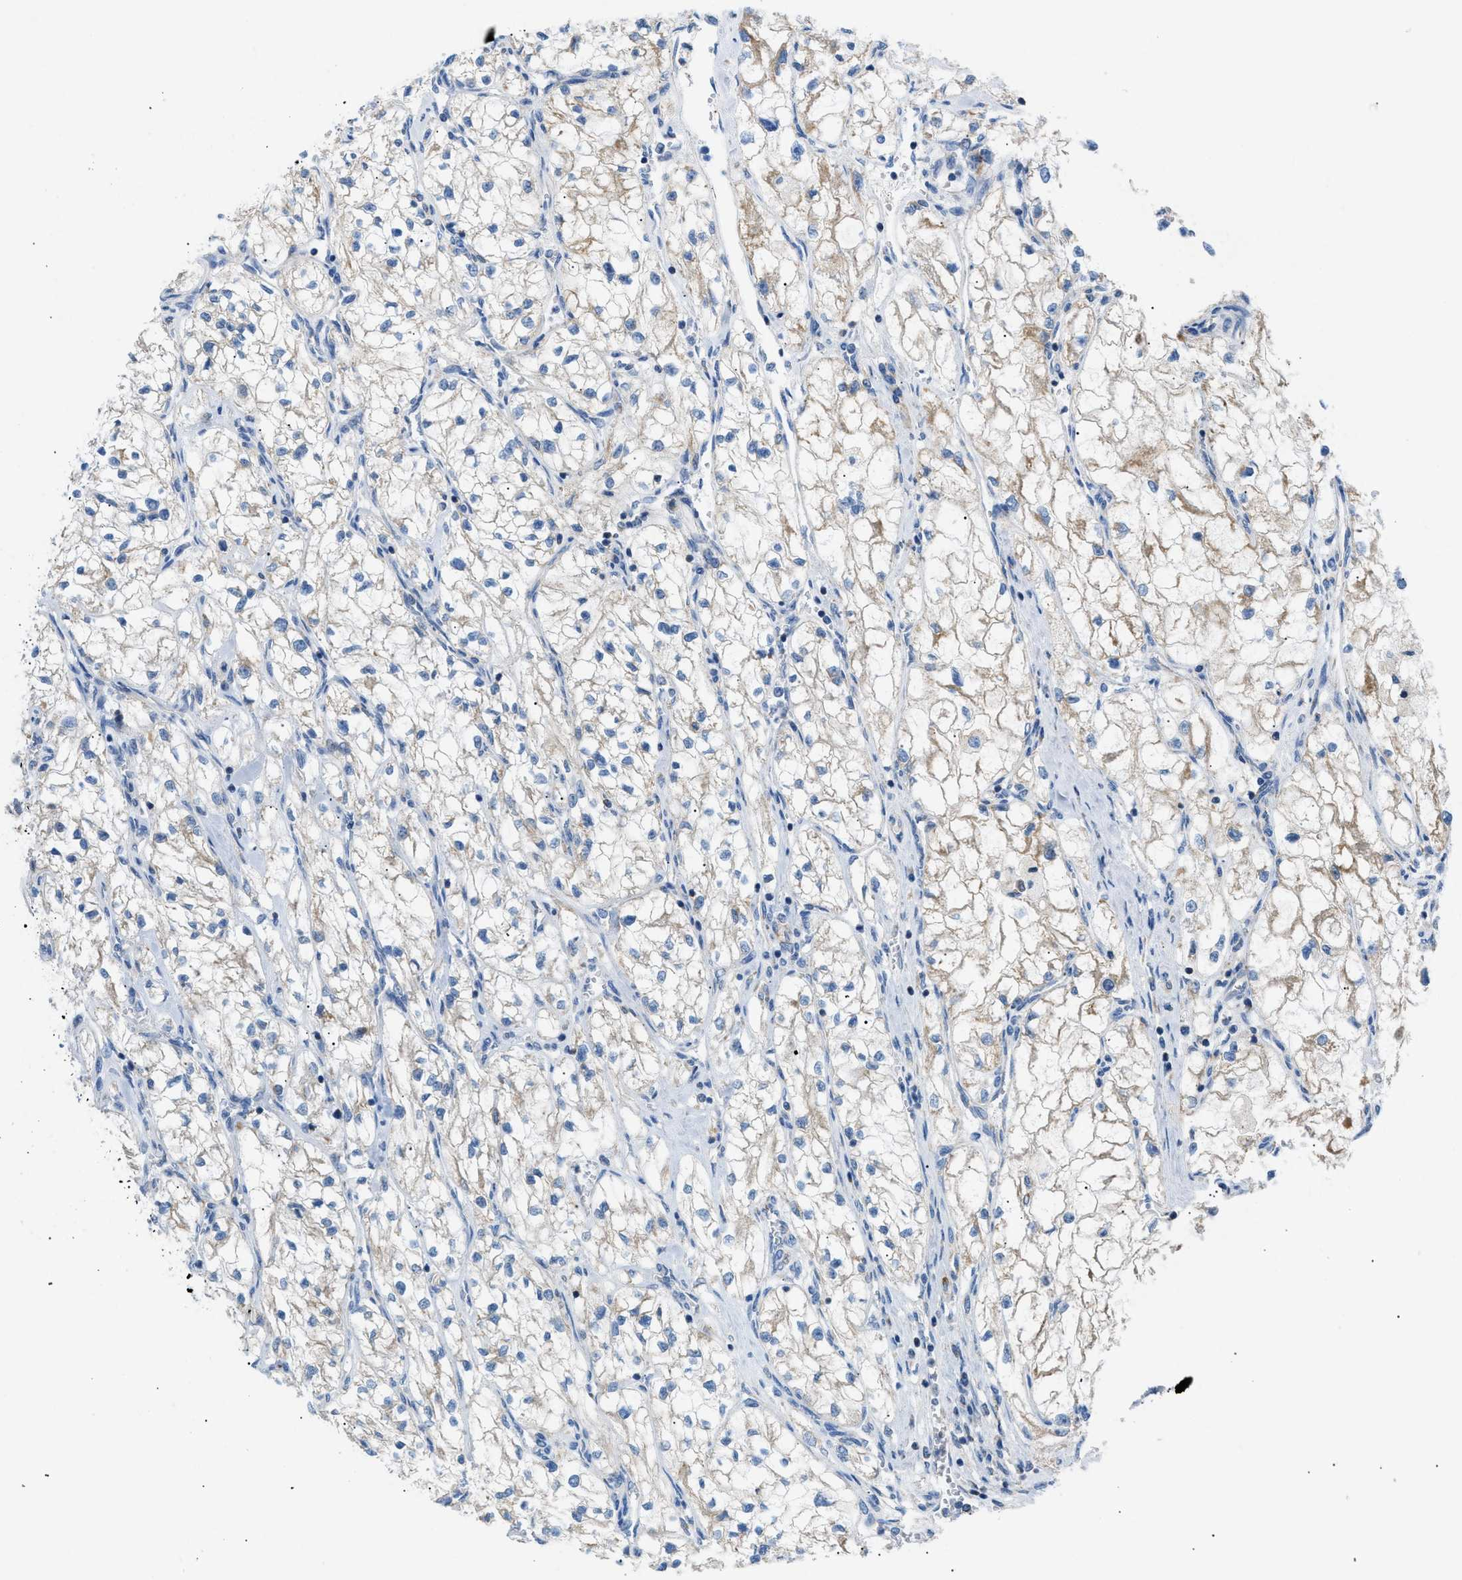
{"staining": {"intensity": "weak", "quantity": "25%-75%", "location": "cytoplasmic/membranous"}, "tissue": "renal cancer", "cell_type": "Tumor cells", "image_type": "cancer", "snomed": [{"axis": "morphology", "description": "Adenocarcinoma, NOS"}, {"axis": "topography", "description": "Kidney"}], "caption": "Renal cancer stained for a protein reveals weak cytoplasmic/membranous positivity in tumor cells.", "gene": "ILDR1", "patient": {"sex": "female", "age": 70}}